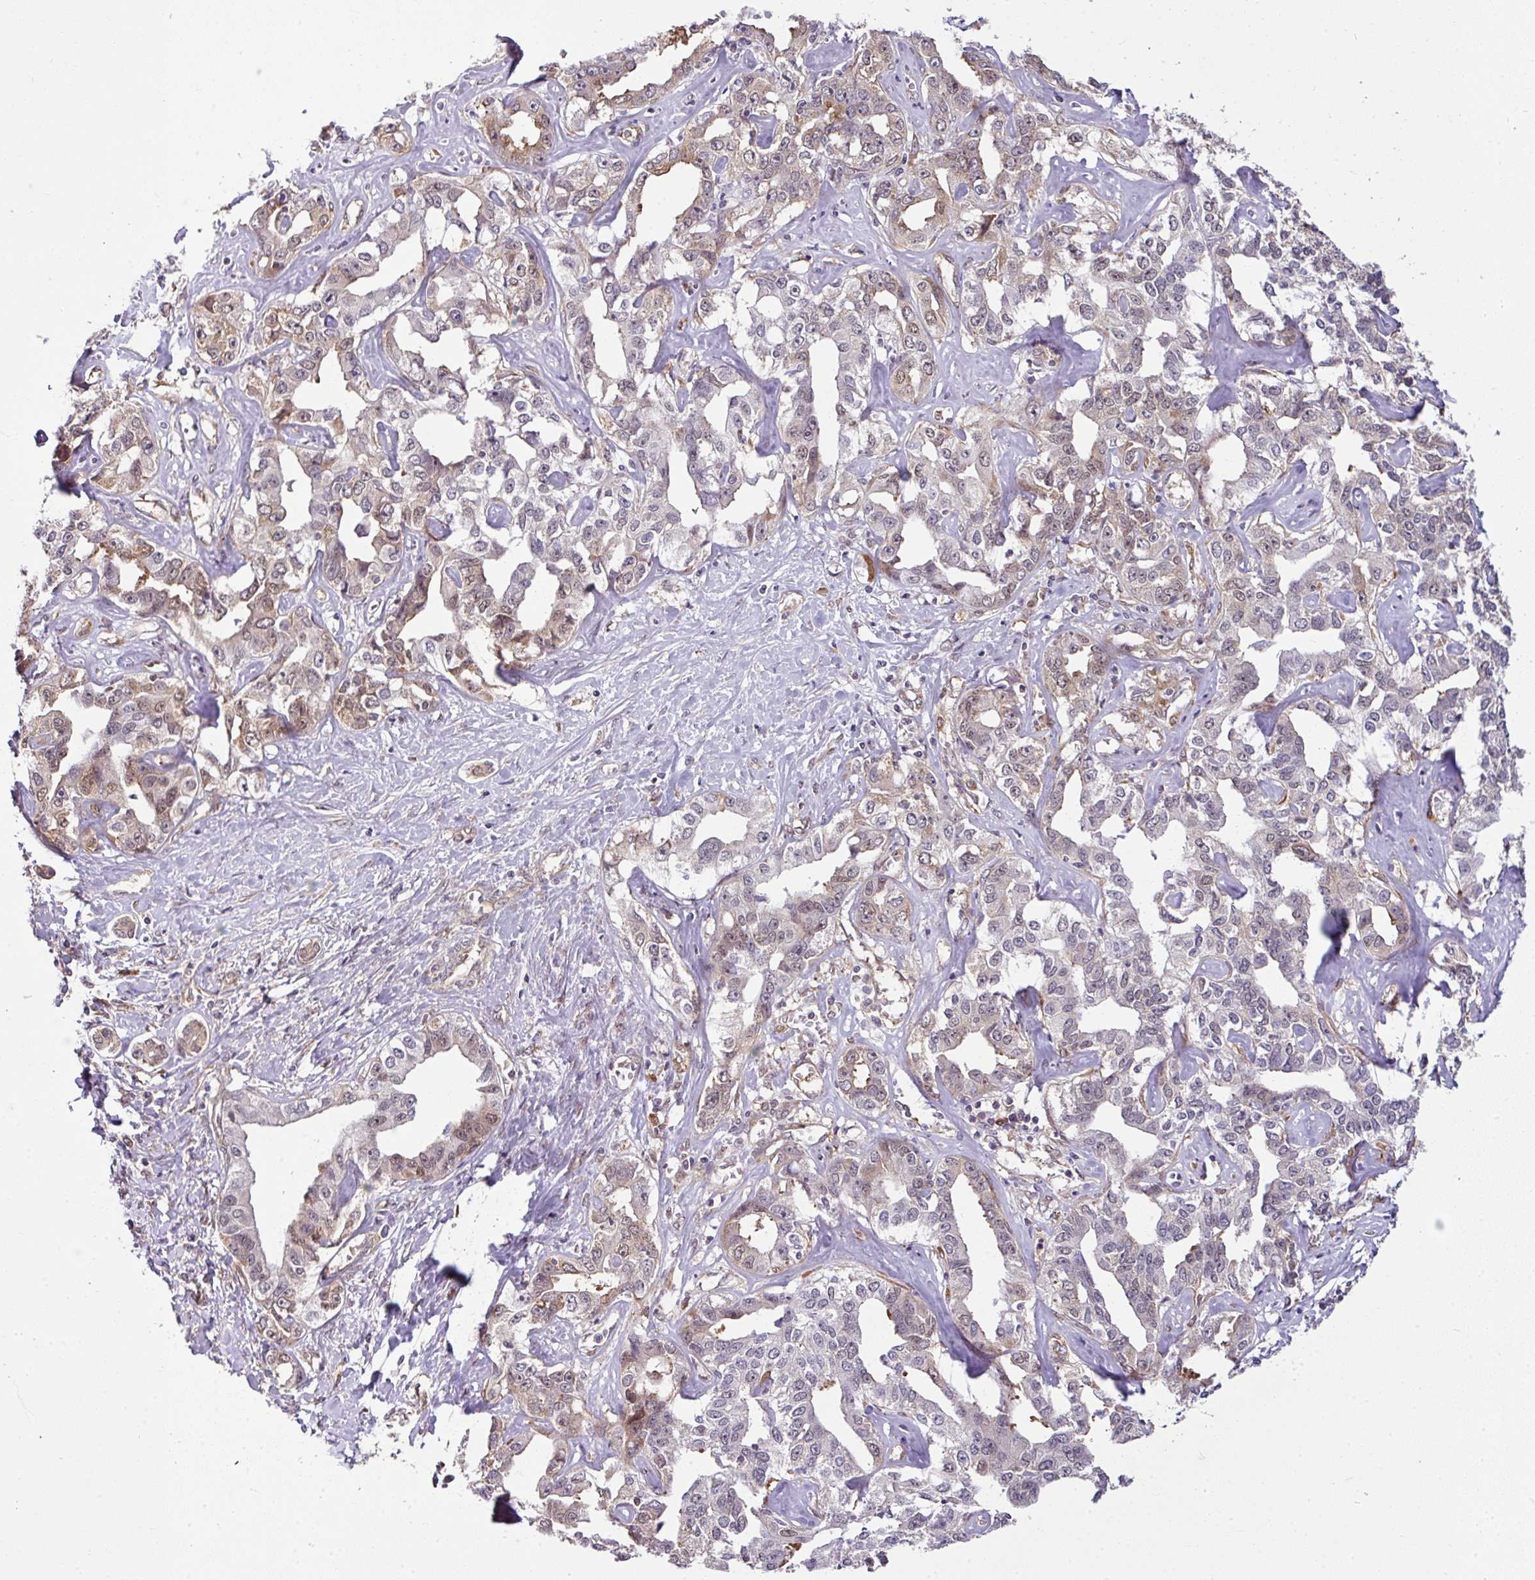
{"staining": {"intensity": "weak", "quantity": "25%-75%", "location": "cytoplasmic/membranous,nuclear"}, "tissue": "liver cancer", "cell_type": "Tumor cells", "image_type": "cancer", "snomed": [{"axis": "morphology", "description": "Cholangiocarcinoma"}, {"axis": "topography", "description": "Liver"}], "caption": "A brown stain labels weak cytoplasmic/membranous and nuclear staining of a protein in liver cancer tumor cells.", "gene": "RBM4B", "patient": {"sex": "male", "age": 59}}